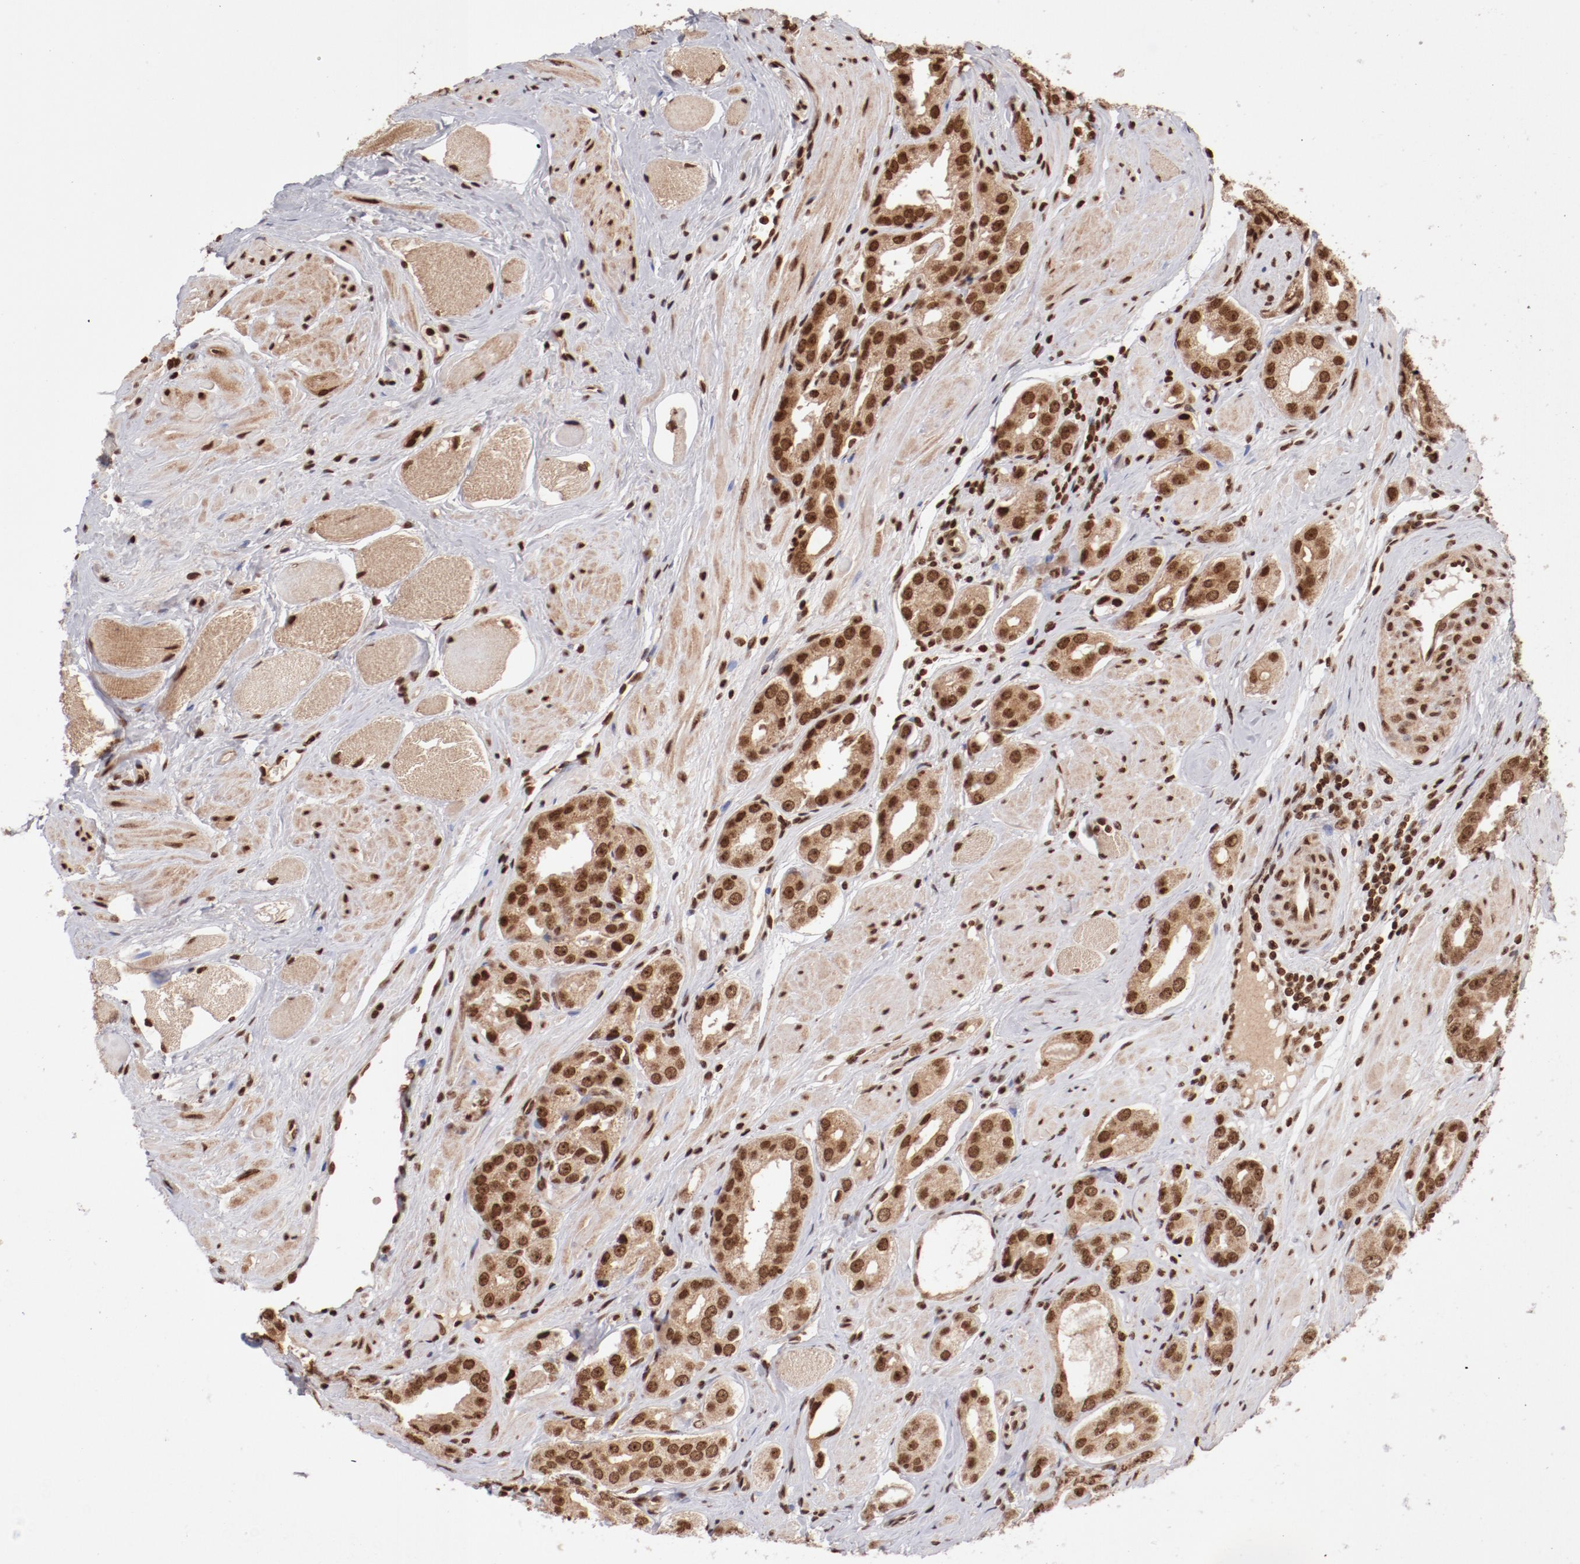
{"staining": {"intensity": "moderate", "quantity": ">75%", "location": "cytoplasmic/membranous,nuclear"}, "tissue": "prostate cancer", "cell_type": "Tumor cells", "image_type": "cancer", "snomed": [{"axis": "morphology", "description": "Adenocarcinoma, Medium grade"}, {"axis": "topography", "description": "Prostate"}], "caption": "Protein expression analysis of human prostate medium-grade adenocarcinoma reveals moderate cytoplasmic/membranous and nuclear positivity in about >75% of tumor cells. (Brightfield microscopy of DAB IHC at high magnification).", "gene": "ABL2", "patient": {"sex": "male", "age": 53}}